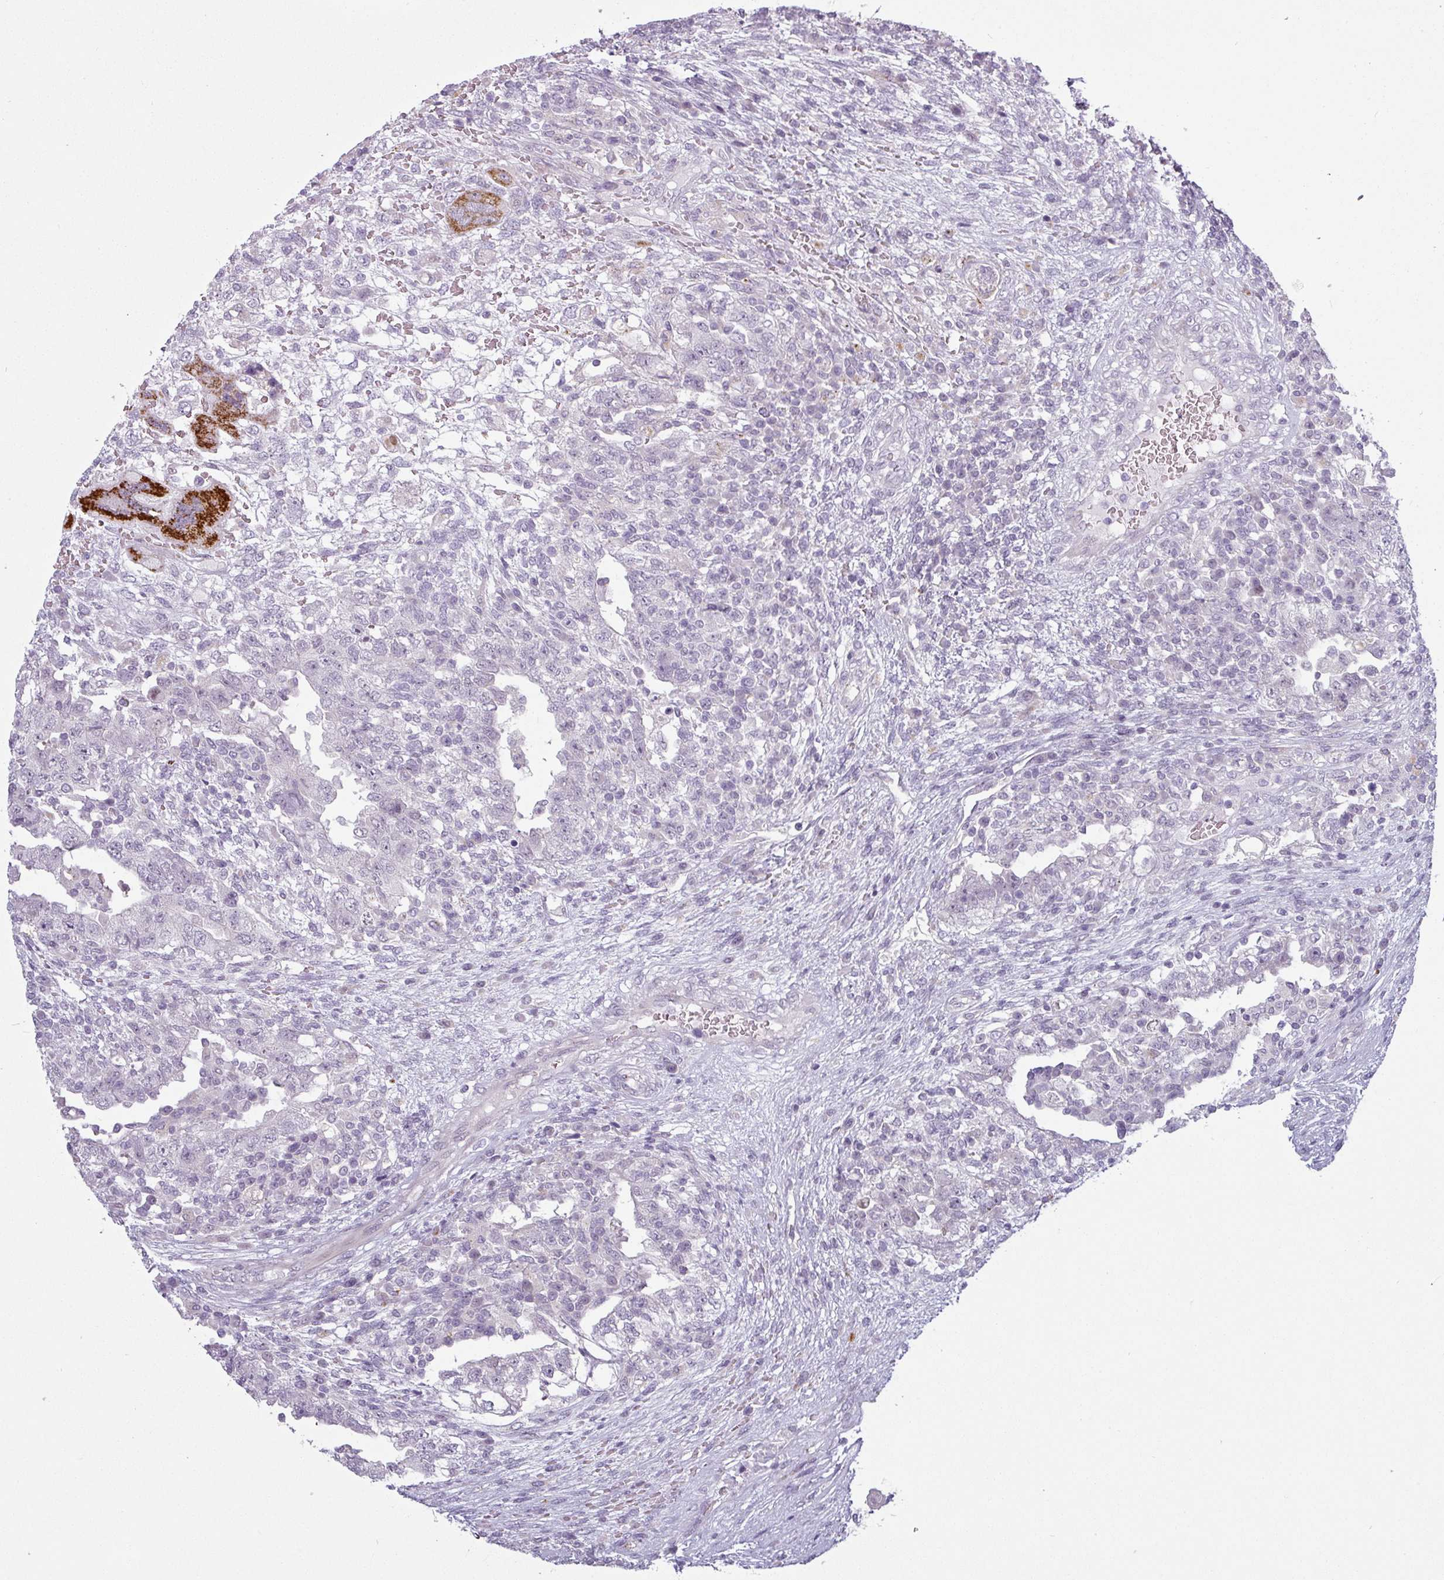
{"staining": {"intensity": "negative", "quantity": "none", "location": "none"}, "tissue": "testis cancer", "cell_type": "Tumor cells", "image_type": "cancer", "snomed": [{"axis": "morphology", "description": "Carcinoma, Embryonal, NOS"}, {"axis": "topography", "description": "Testis"}], "caption": "Histopathology image shows no significant protein staining in tumor cells of testis embryonal carcinoma. (DAB immunohistochemistry (IHC) visualized using brightfield microscopy, high magnification).", "gene": "C2orf16", "patient": {"sex": "male", "age": 26}}